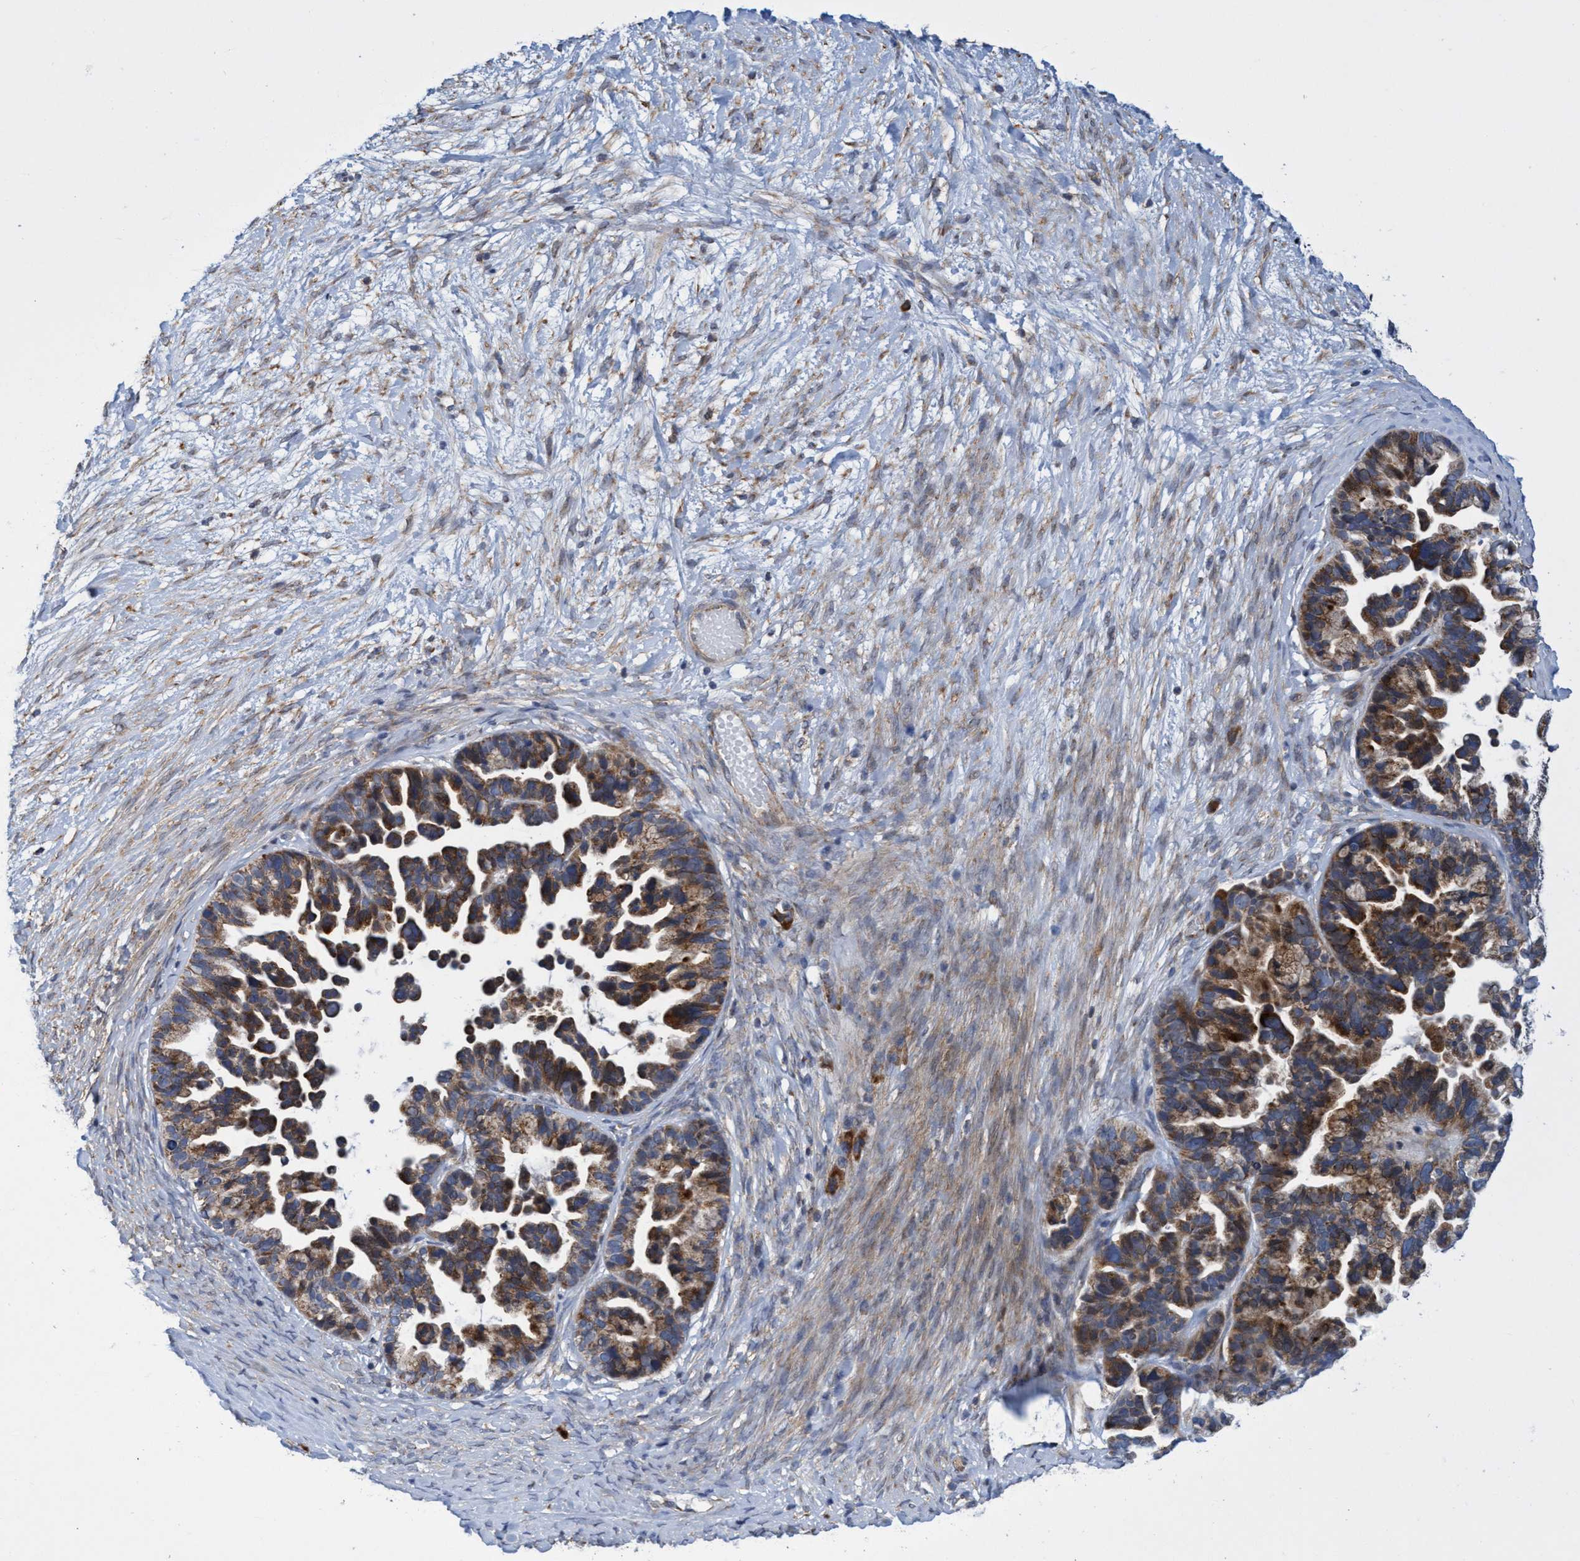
{"staining": {"intensity": "strong", "quantity": ">75%", "location": "cytoplasmic/membranous"}, "tissue": "ovarian cancer", "cell_type": "Tumor cells", "image_type": "cancer", "snomed": [{"axis": "morphology", "description": "Cystadenocarcinoma, serous, NOS"}, {"axis": "topography", "description": "Ovary"}], "caption": "Tumor cells display high levels of strong cytoplasmic/membranous positivity in about >75% of cells in ovarian cancer (serous cystadenocarcinoma).", "gene": "NAT16", "patient": {"sex": "female", "age": 56}}